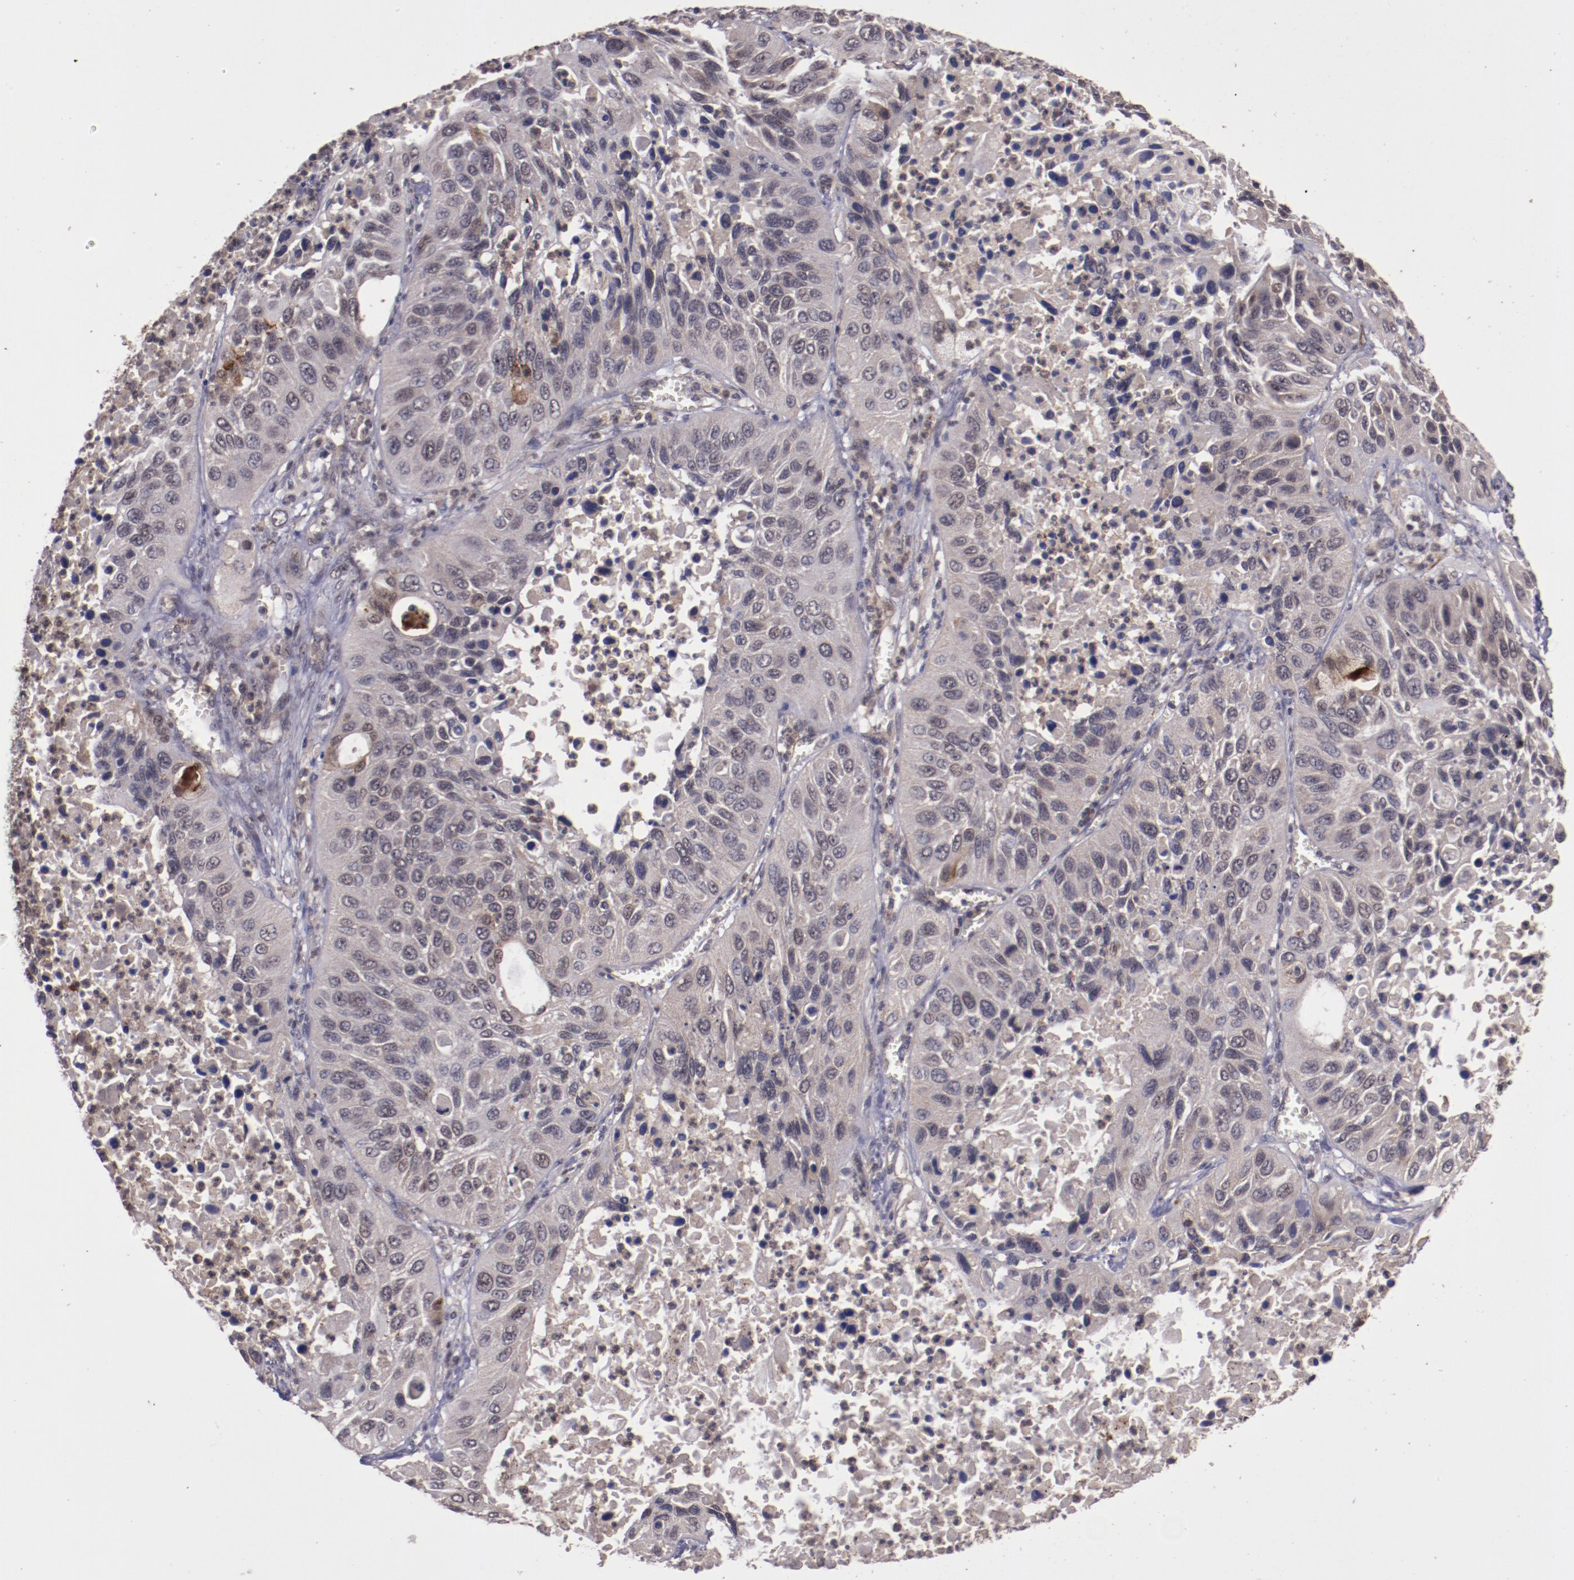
{"staining": {"intensity": "weak", "quantity": ">75%", "location": "cytoplasmic/membranous,nuclear"}, "tissue": "lung cancer", "cell_type": "Tumor cells", "image_type": "cancer", "snomed": [{"axis": "morphology", "description": "Squamous cell carcinoma, NOS"}, {"axis": "topography", "description": "Lung"}], "caption": "Lung cancer (squamous cell carcinoma) tissue reveals weak cytoplasmic/membranous and nuclear expression in about >75% of tumor cells, visualized by immunohistochemistry.", "gene": "FTSJ1", "patient": {"sex": "female", "age": 76}}